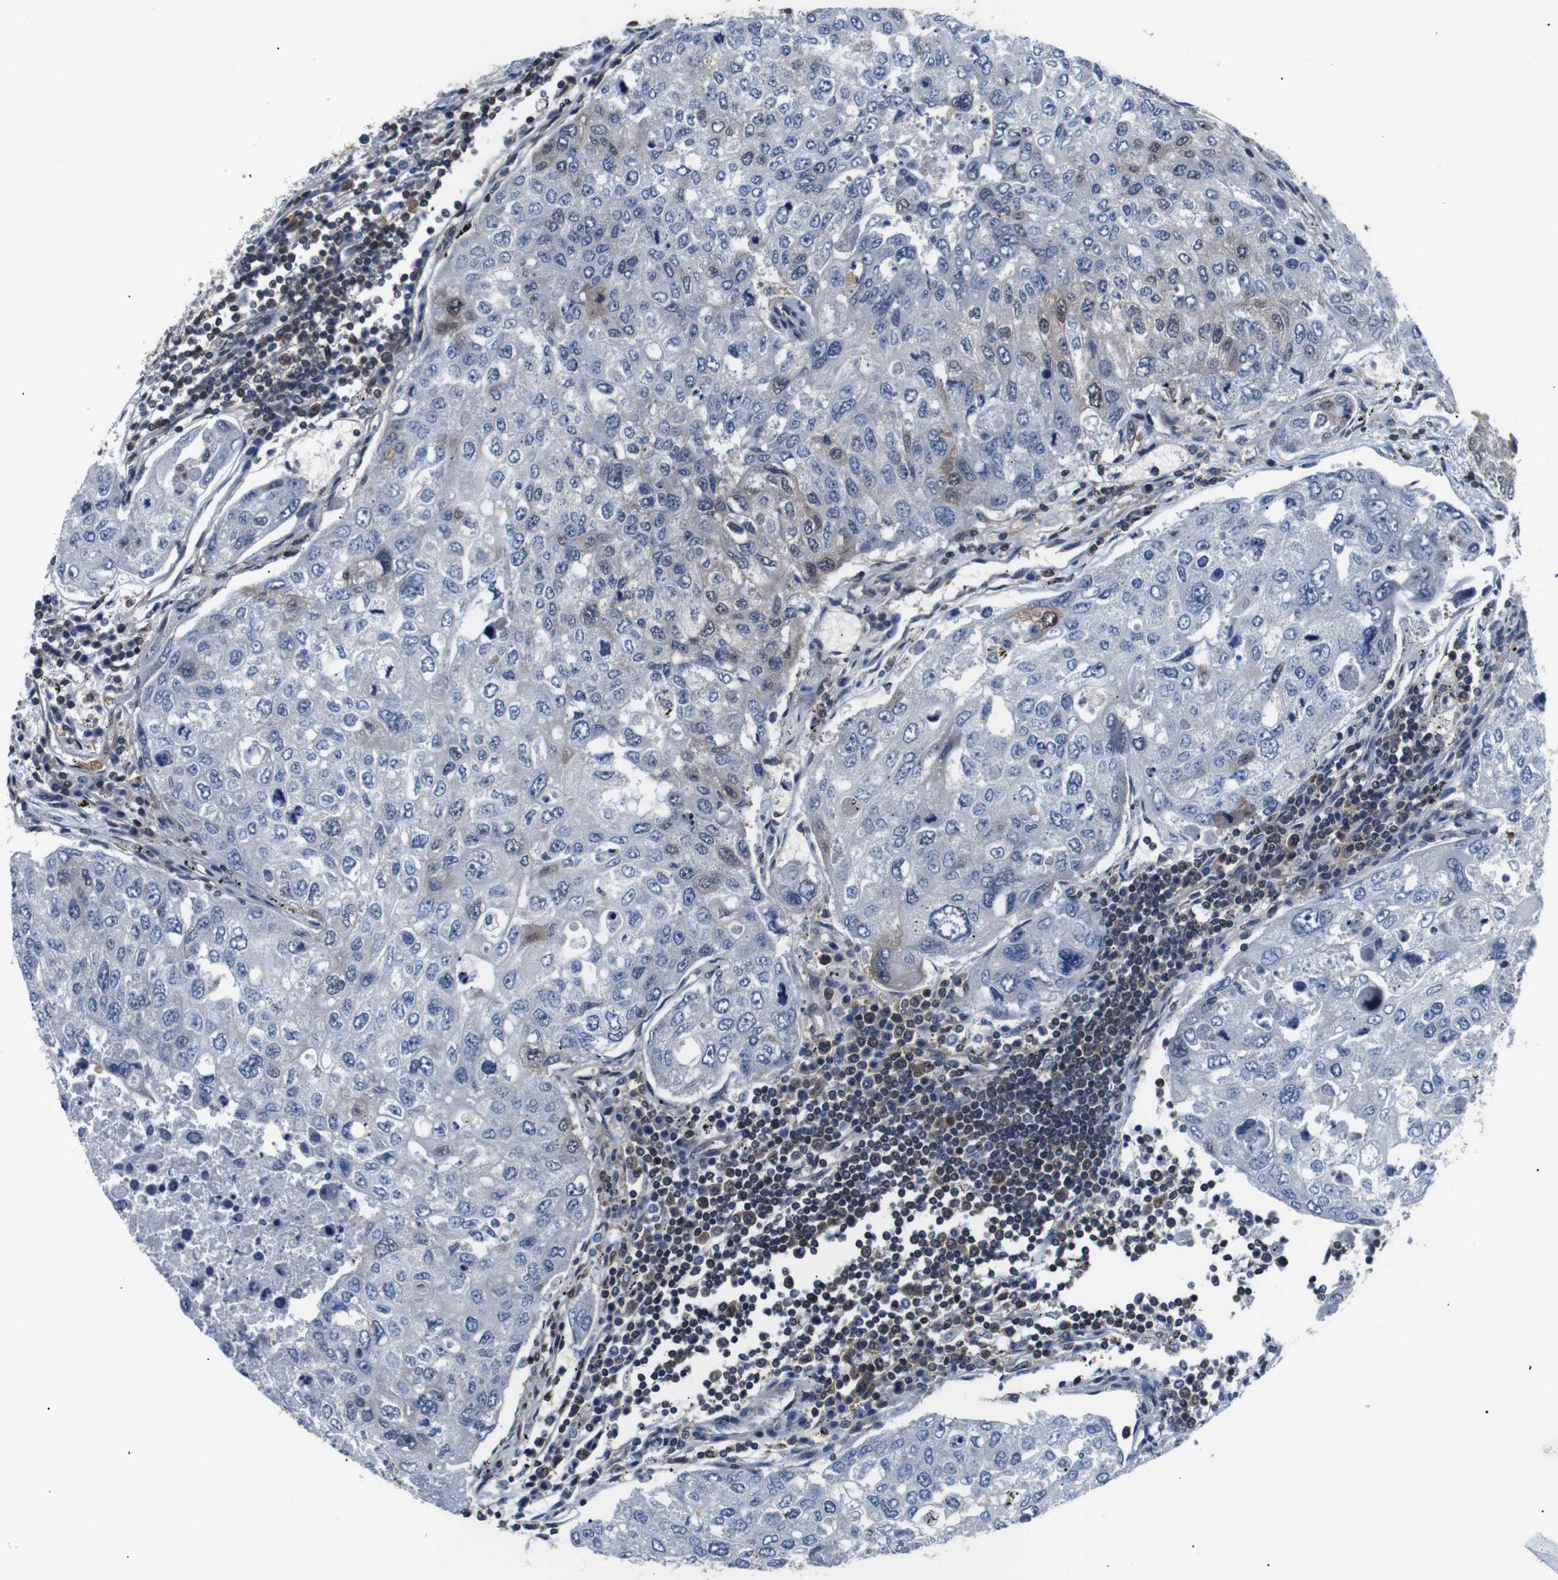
{"staining": {"intensity": "negative", "quantity": "none", "location": "none"}, "tissue": "urothelial cancer", "cell_type": "Tumor cells", "image_type": "cancer", "snomed": [{"axis": "morphology", "description": "Urothelial carcinoma, High grade"}, {"axis": "topography", "description": "Lymph node"}, {"axis": "topography", "description": "Urinary bladder"}], "caption": "Micrograph shows no protein staining in tumor cells of urothelial cancer tissue. (DAB IHC visualized using brightfield microscopy, high magnification).", "gene": "UBXN1", "patient": {"sex": "male", "age": 51}}